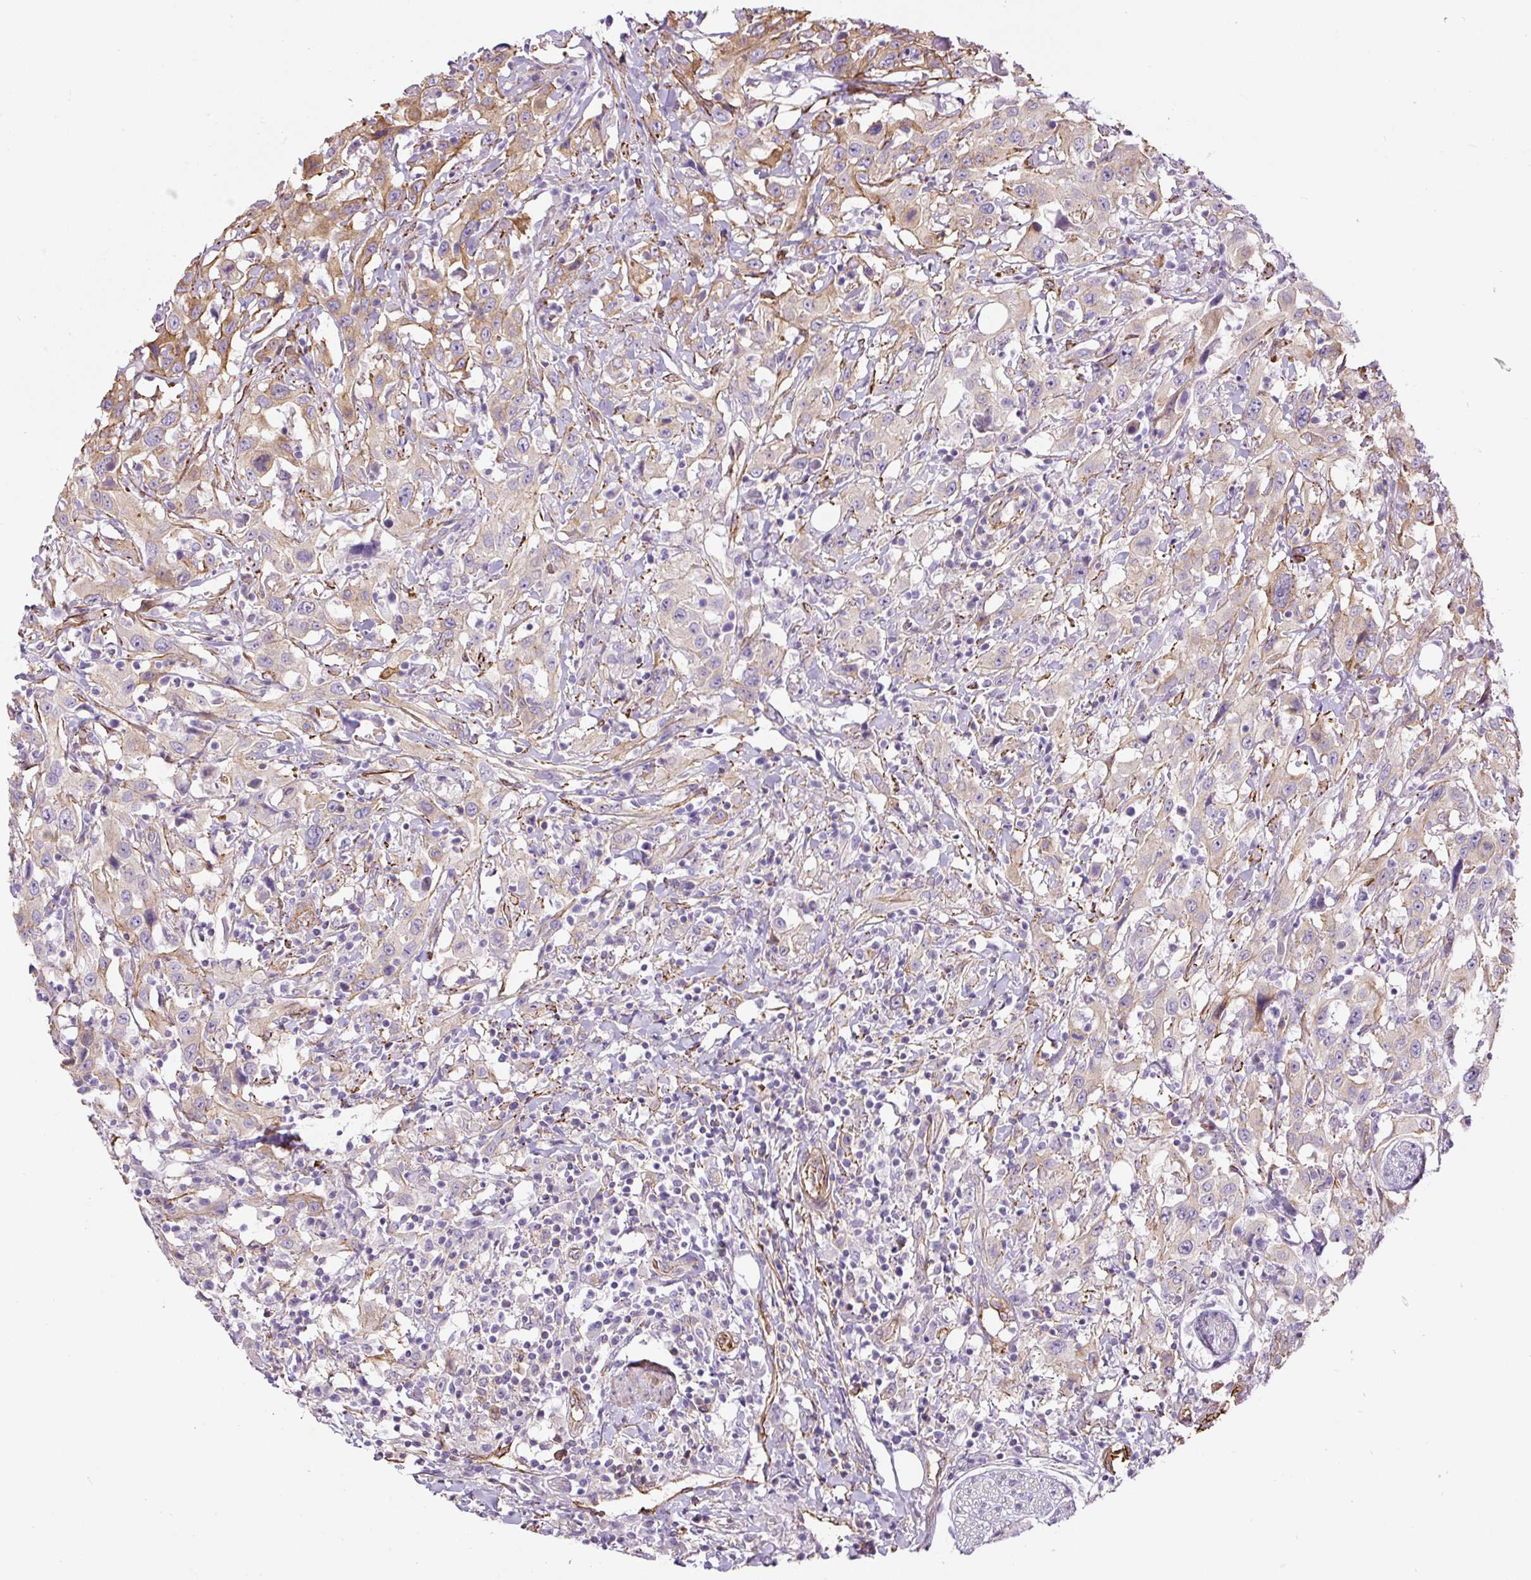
{"staining": {"intensity": "weak", "quantity": ">75%", "location": "cytoplasmic/membranous"}, "tissue": "urothelial cancer", "cell_type": "Tumor cells", "image_type": "cancer", "snomed": [{"axis": "morphology", "description": "Urothelial carcinoma, High grade"}, {"axis": "topography", "description": "Urinary bladder"}], "caption": "Approximately >75% of tumor cells in urothelial cancer display weak cytoplasmic/membranous protein expression as visualized by brown immunohistochemical staining.", "gene": "B3GALT5", "patient": {"sex": "male", "age": 61}}